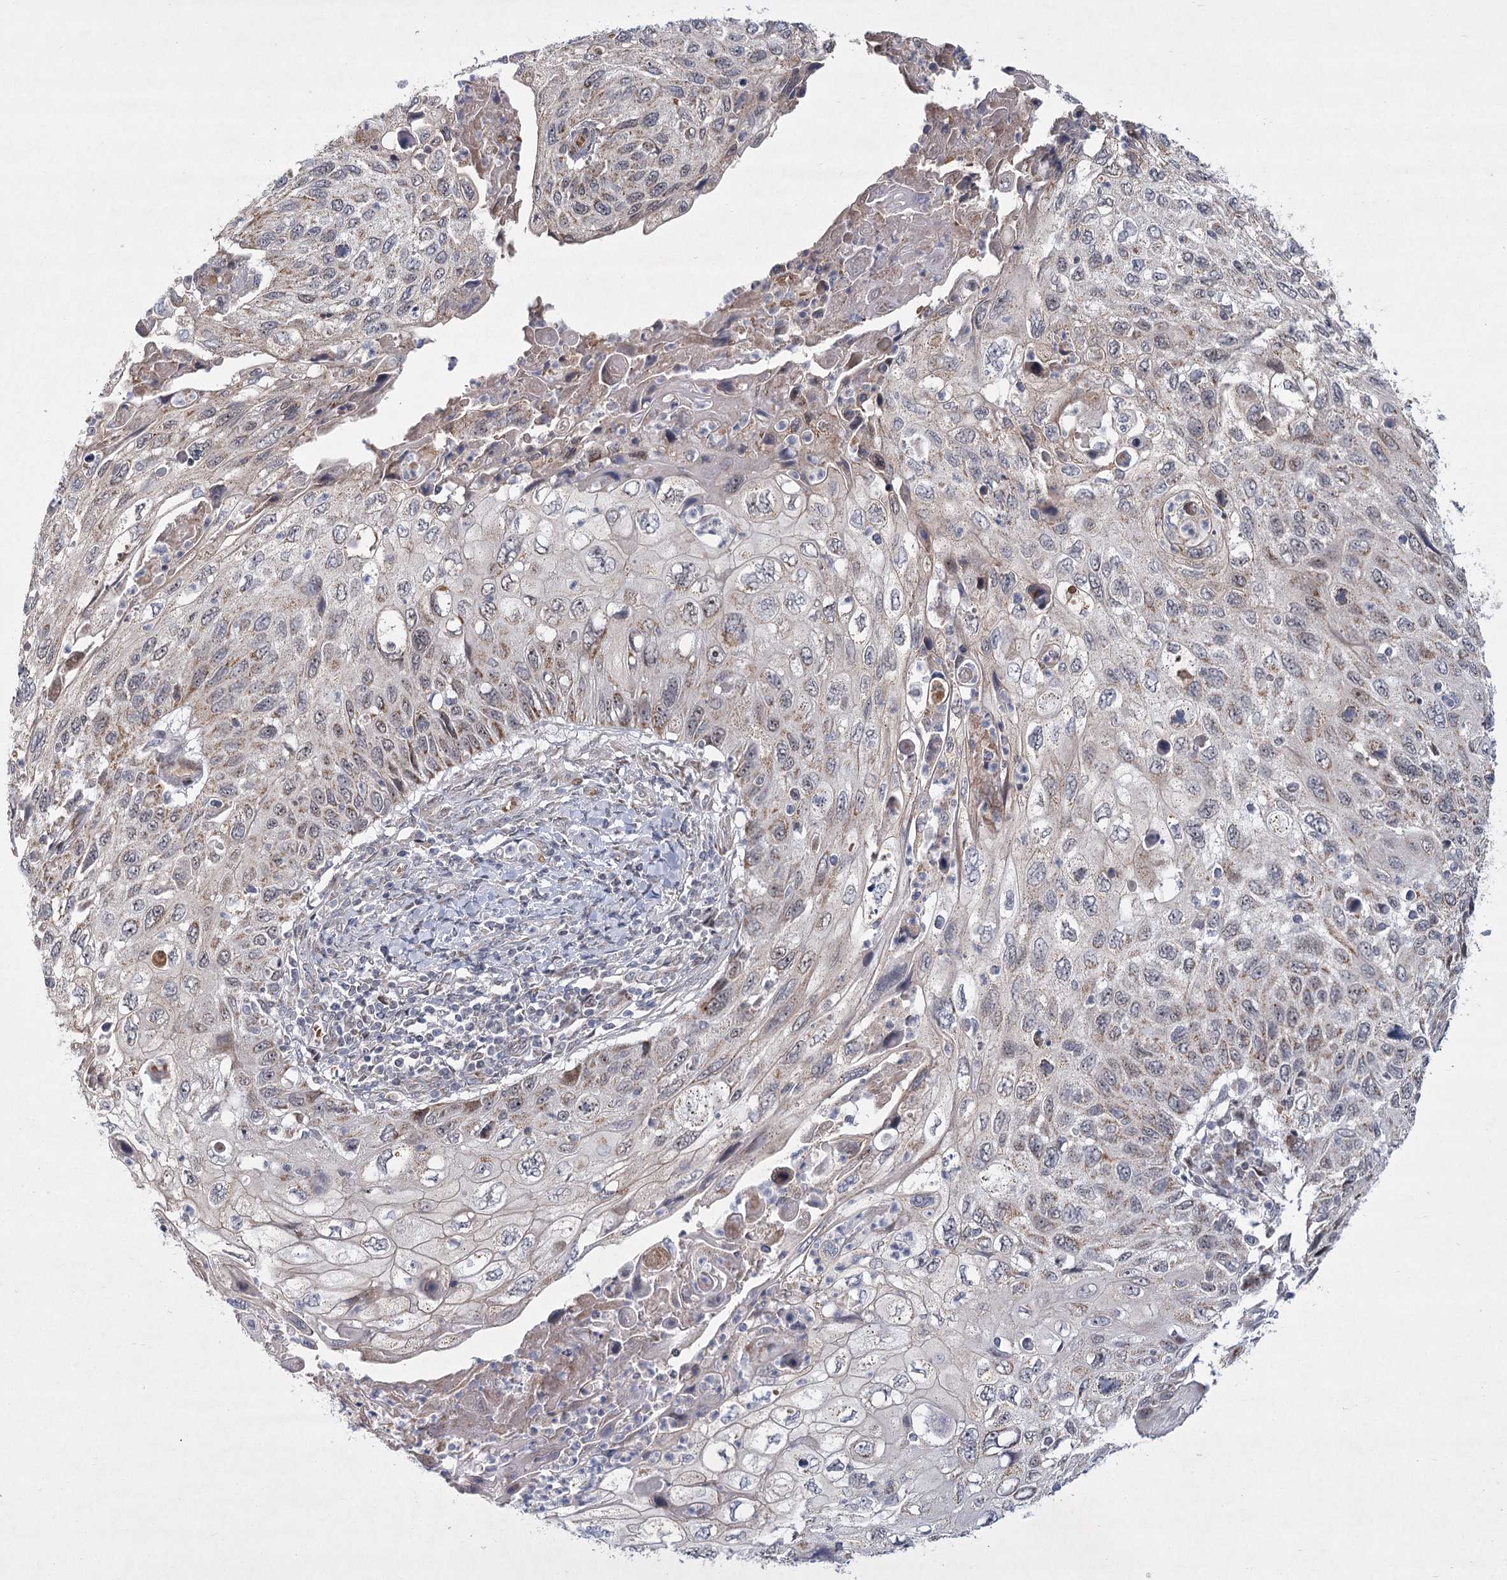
{"staining": {"intensity": "weak", "quantity": "25%-75%", "location": "cytoplasmic/membranous"}, "tissue": "cervical cancer", "cell_type": "Tumor cells", "image_type": "cancer", "snomed": [{"axis": "morphology", "description": "Squamous cell carcinoma, NOS"}, {"axis": "topography", "description": "Cervix"}], "caption": "Immunohistochemical staining of human cervical cancer (squamous cell carcinoma) displays low levels of weak cytoplasmic/membranous protein positivity in about 25%-75% of tumor cells.", "gene": "NSMCE4A", "patient": {"sex": "female", "age": 70}}